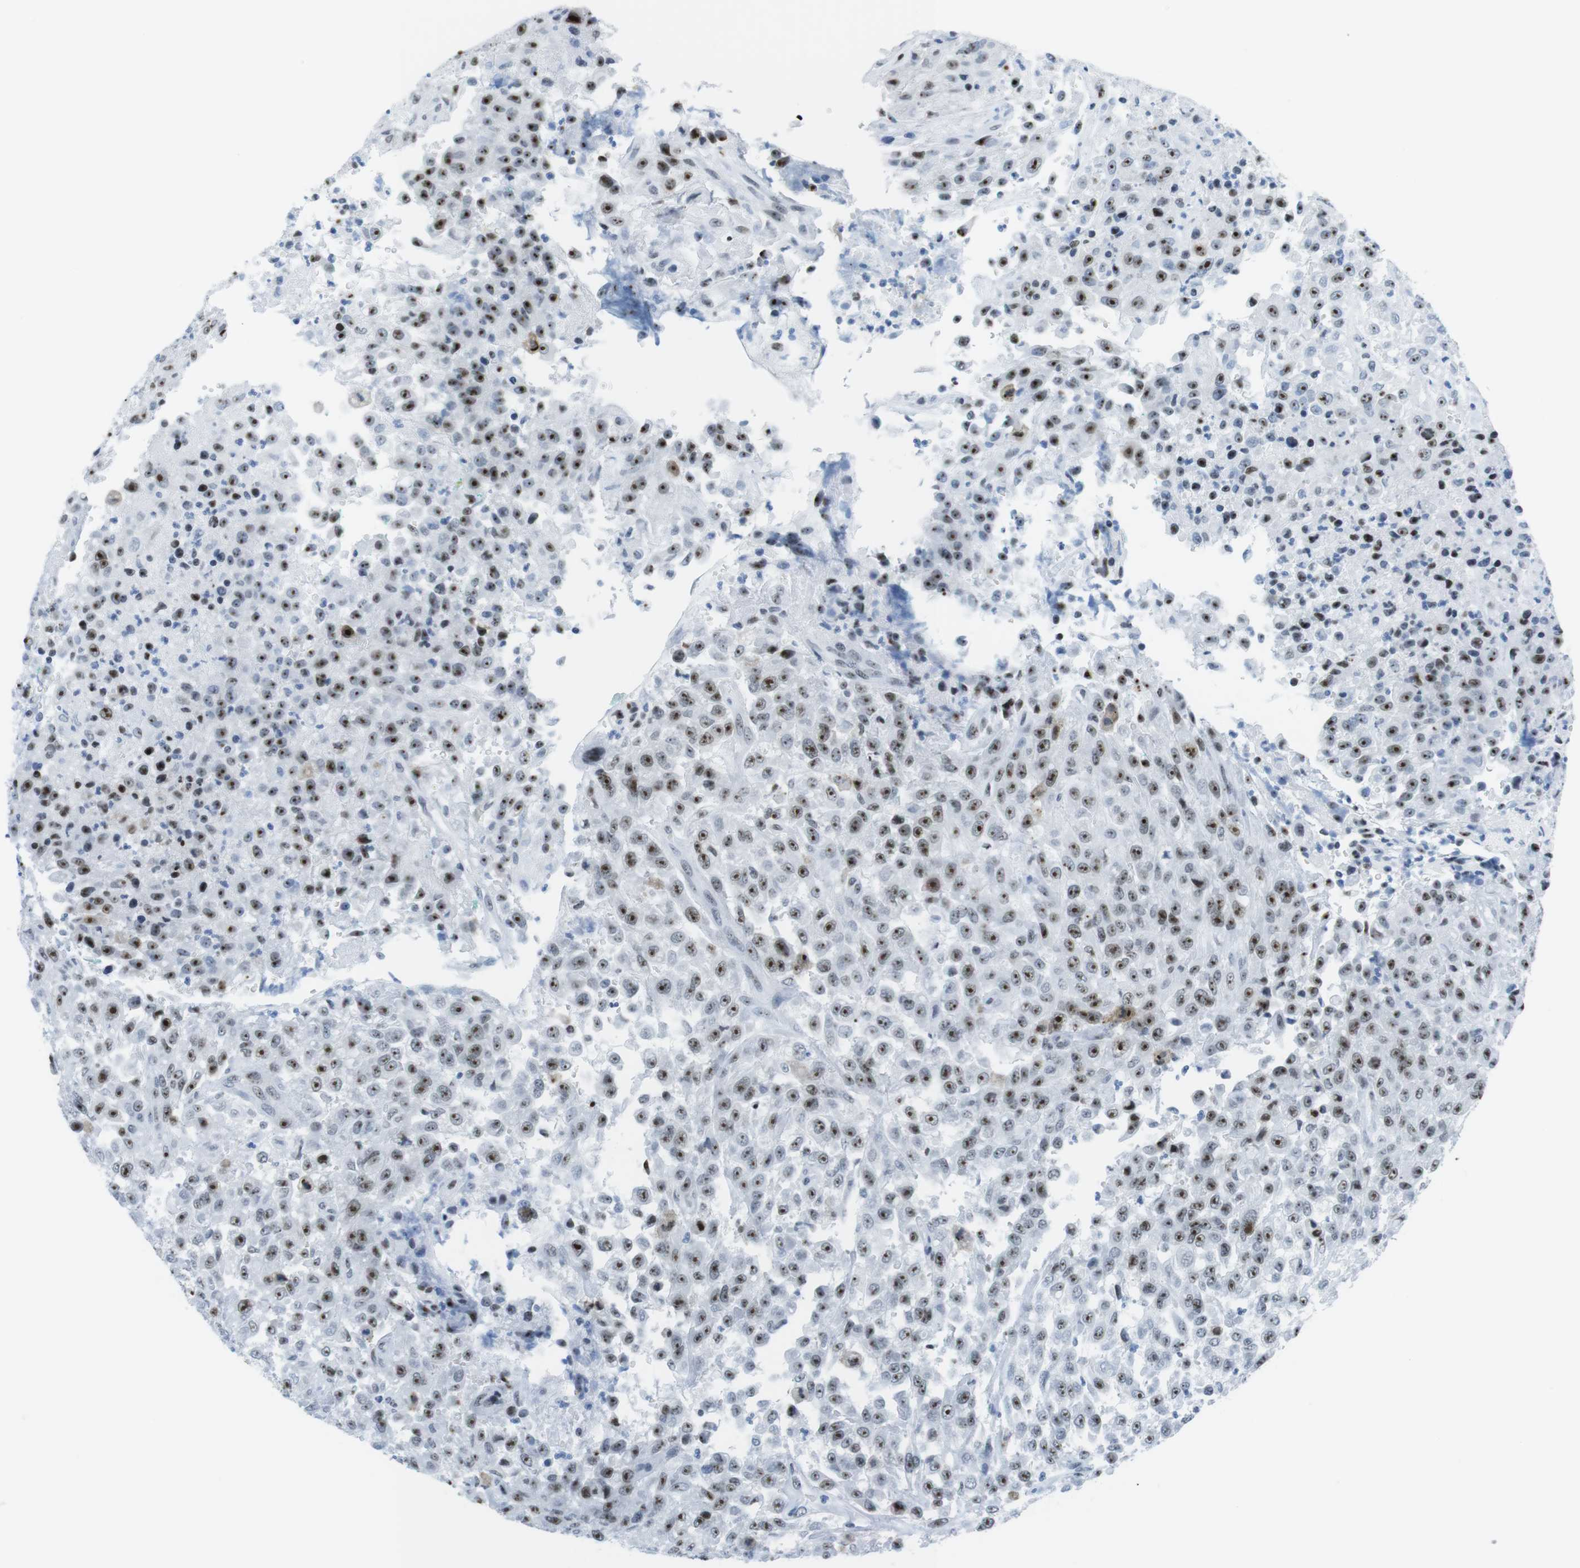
{"staining": {"intensity": "strong", "quantity": ">75%", "location": "nuclear"}, "tissue": "urothelial cancer", "cell_type": "Tumor cells", "image_type": "cancer", "snomed": [{"axis": "morphology", "description": "Urothelial carcinoma, High grade"}, {"axis": "topography", "description": "Urinary bladder"}], "caption": "The photomicrograph shows immunohistochemical staining of urothelial carcinoma (high-grade). There is strong nuclear expression is seen in about >75% of tumor cells.", "gene": "NIFK", "patient": {"sex": "male", "age": 46}}